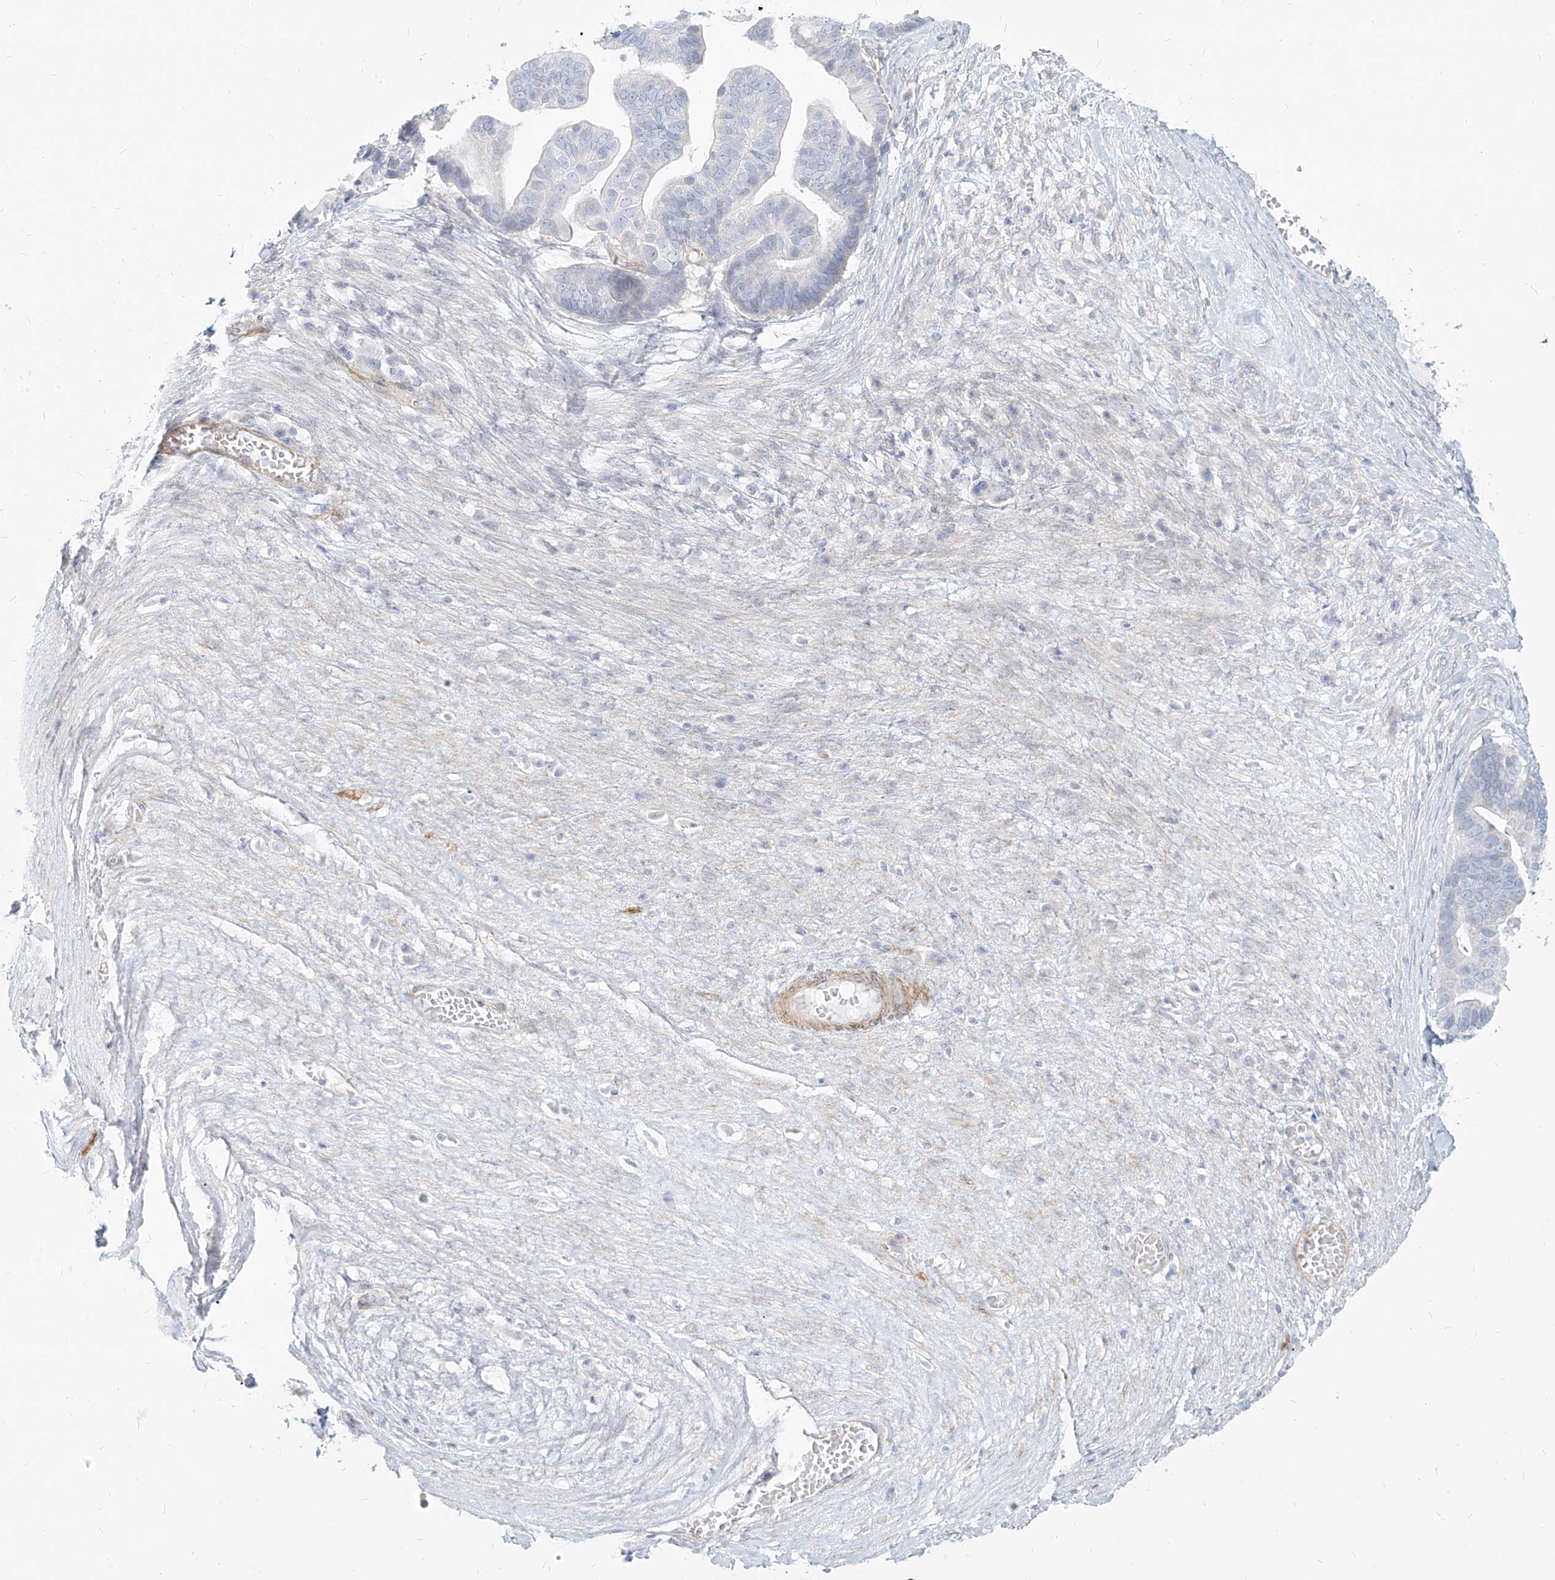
{"staining": {"intensity": "negative", "quantity": "none", "location": "none"}, "tissue": "ovarian cancer", "cell_type": "Tumor cells", "image_type": "cancer", "snomed": [{"axis": "morphology", "description": "Cystadenocarcinoma, serous, NOS"}, {"axis": "topography", "description": "Ovary"}], "caption": "Immunohistochemical staining of ovarian cancer exhibits no significant staining in tumor cells. The staining was performed using DAB to visualize the protein expression in brown, while the nuclei were stained in blue with hematoxylin (Magnification: 20x).", "gene": "ITPKB", "patient": {"sex": "female", "age": 56}}